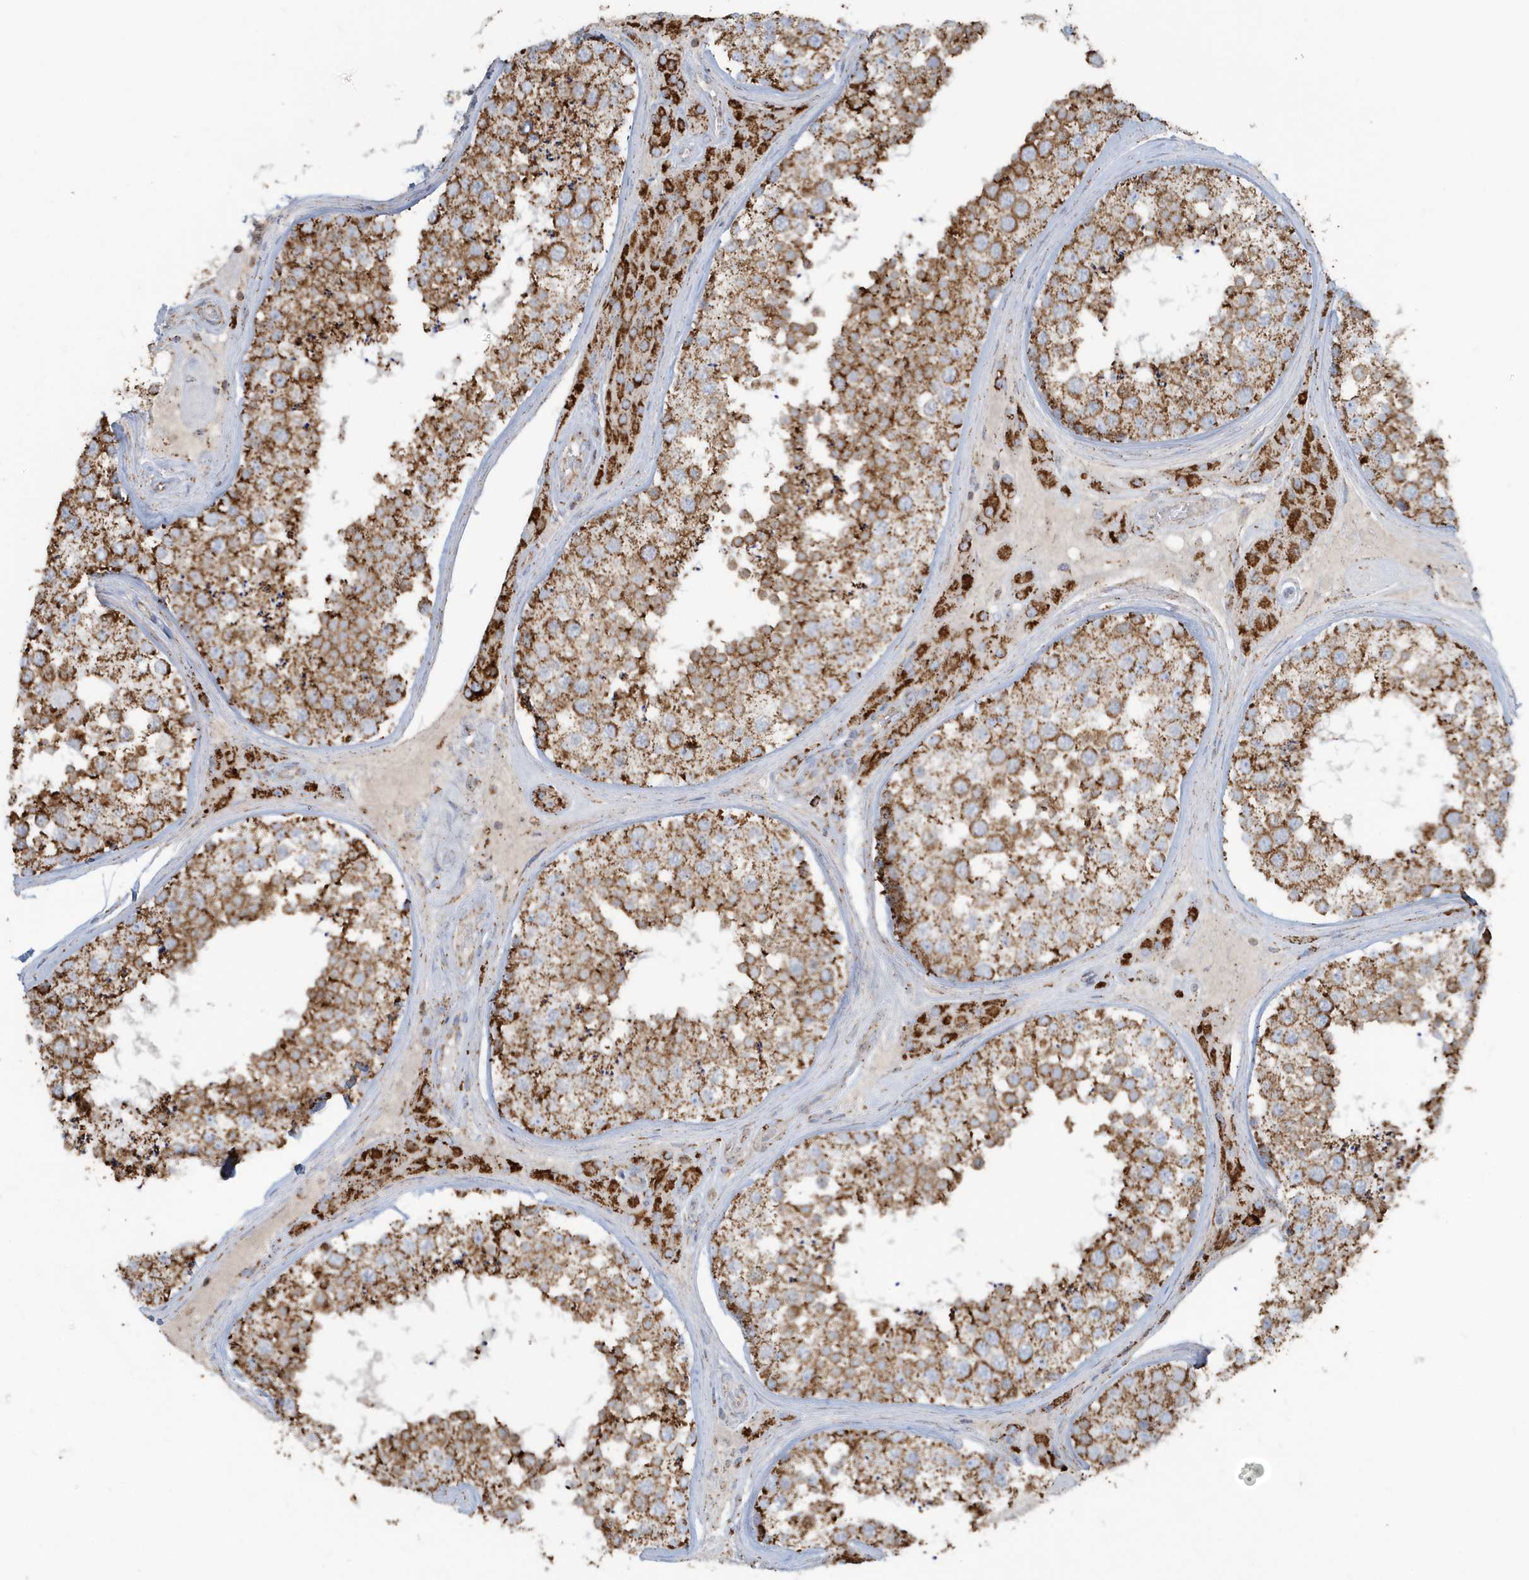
{"staining": {"intensity": "strong", "quantity": ">75%", "location": "cytoplasmic/membranous"}, "tissue": "testis", "cell_type": "Cells in seminiferous ducts", "image_type": "normal", "snomed": [{"axis": "morphology", "description": "Normal tissue, NOS"}, {"axis": "topography", "description": "Testis"}], "caption": "Strong cytoplasmic/membranous expression is identified in approximately >75% of cells in seminiferous ducts in normal testis.", "gene": "RAB11FIP3", "patient": {"sex": "male", "age": 46}}